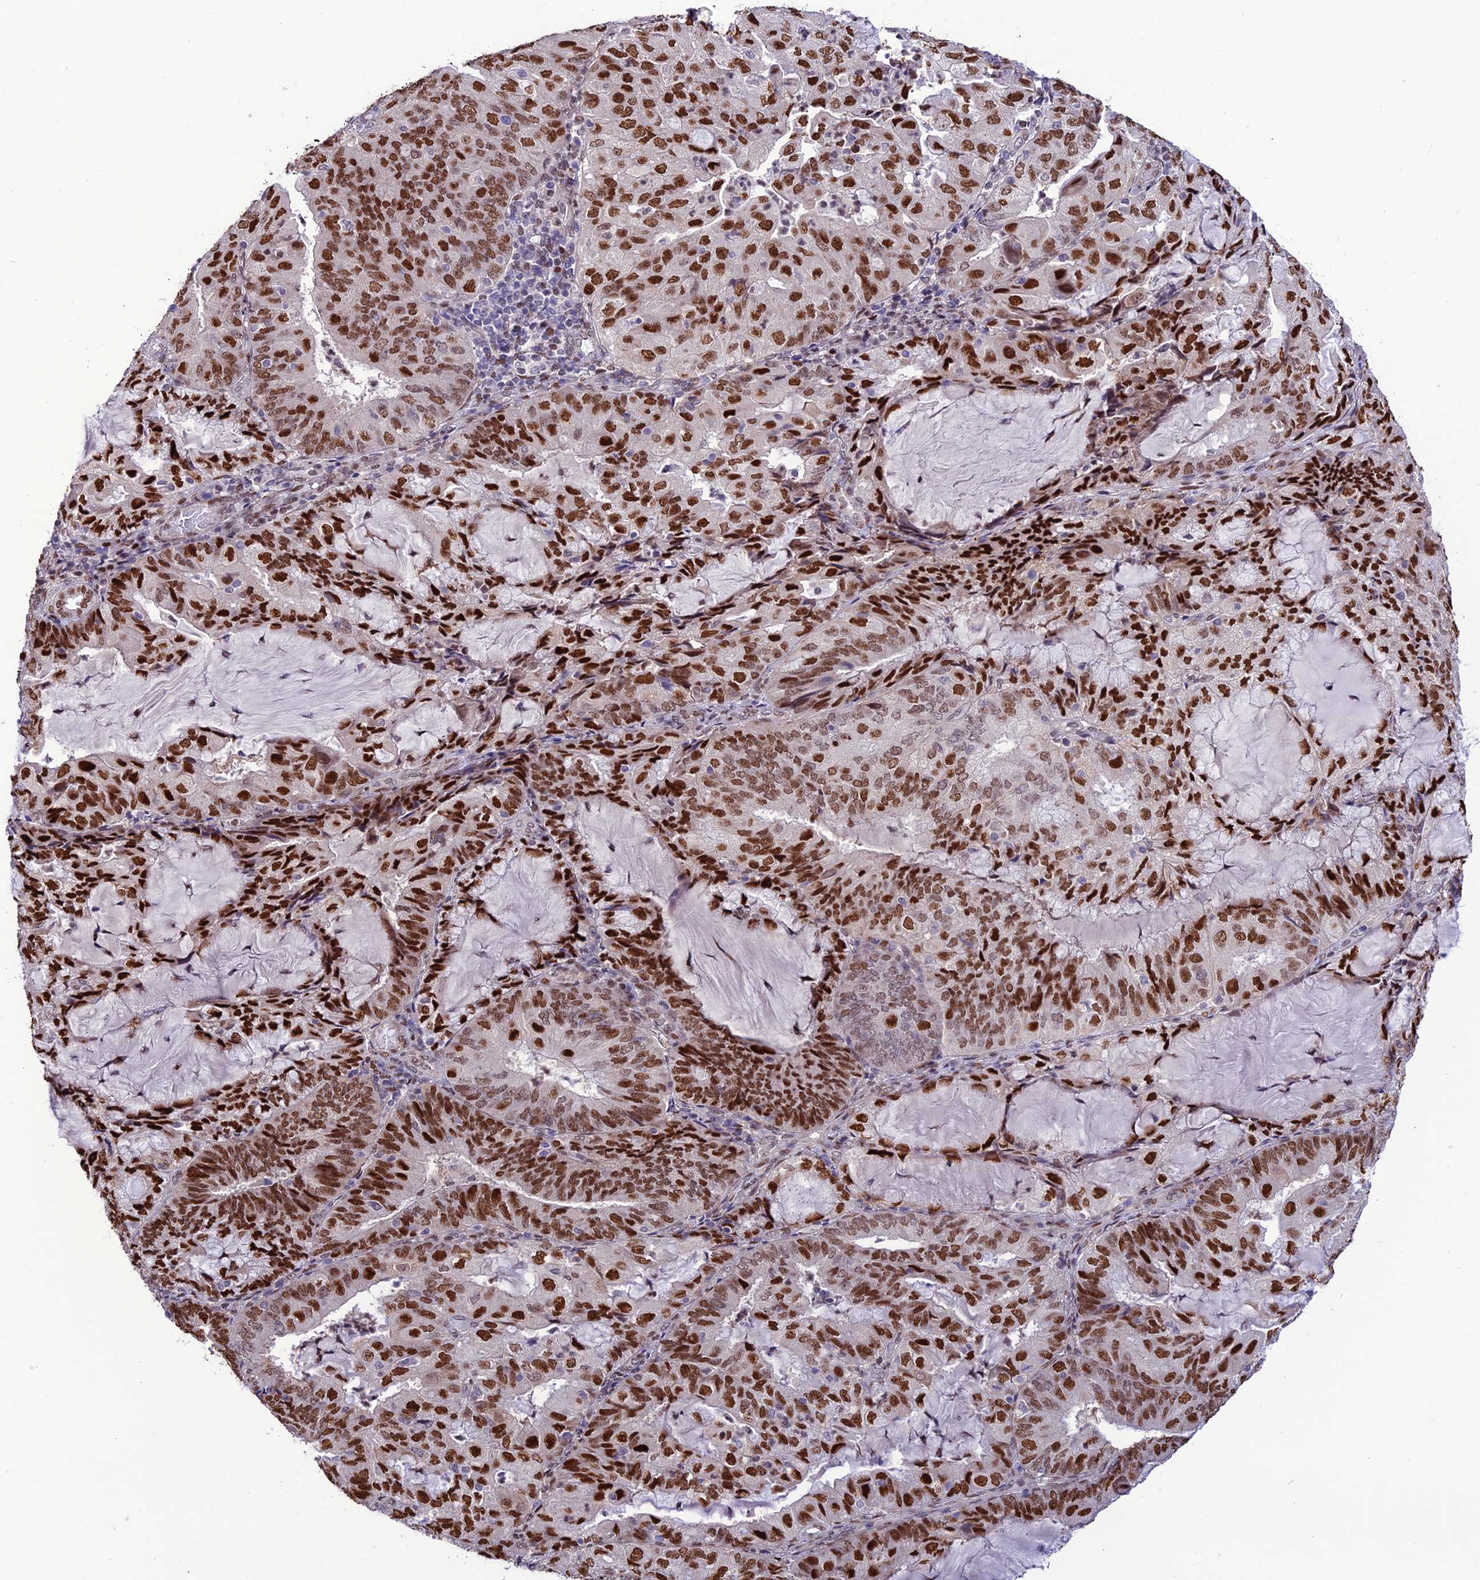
{"staining": {"intensity": "strong", "quantity": ">75%", "location": "nuclear"}, "tissue": "endometrial cancer", "cell_type": "Tumor cells", "image_type": "cancer", "snomed": [{"axis": "morphology", "description": "Adenocarcinoma, NOS"}, {"axis": "topography", "description": "Endometrium"}], "caption": "Human endometrial adenocarcinoma stained with a protein marker exhibits strong staining in tumor cells.", "gene": "ZNF707", "patient": {"sex": "female", "age": 81}}